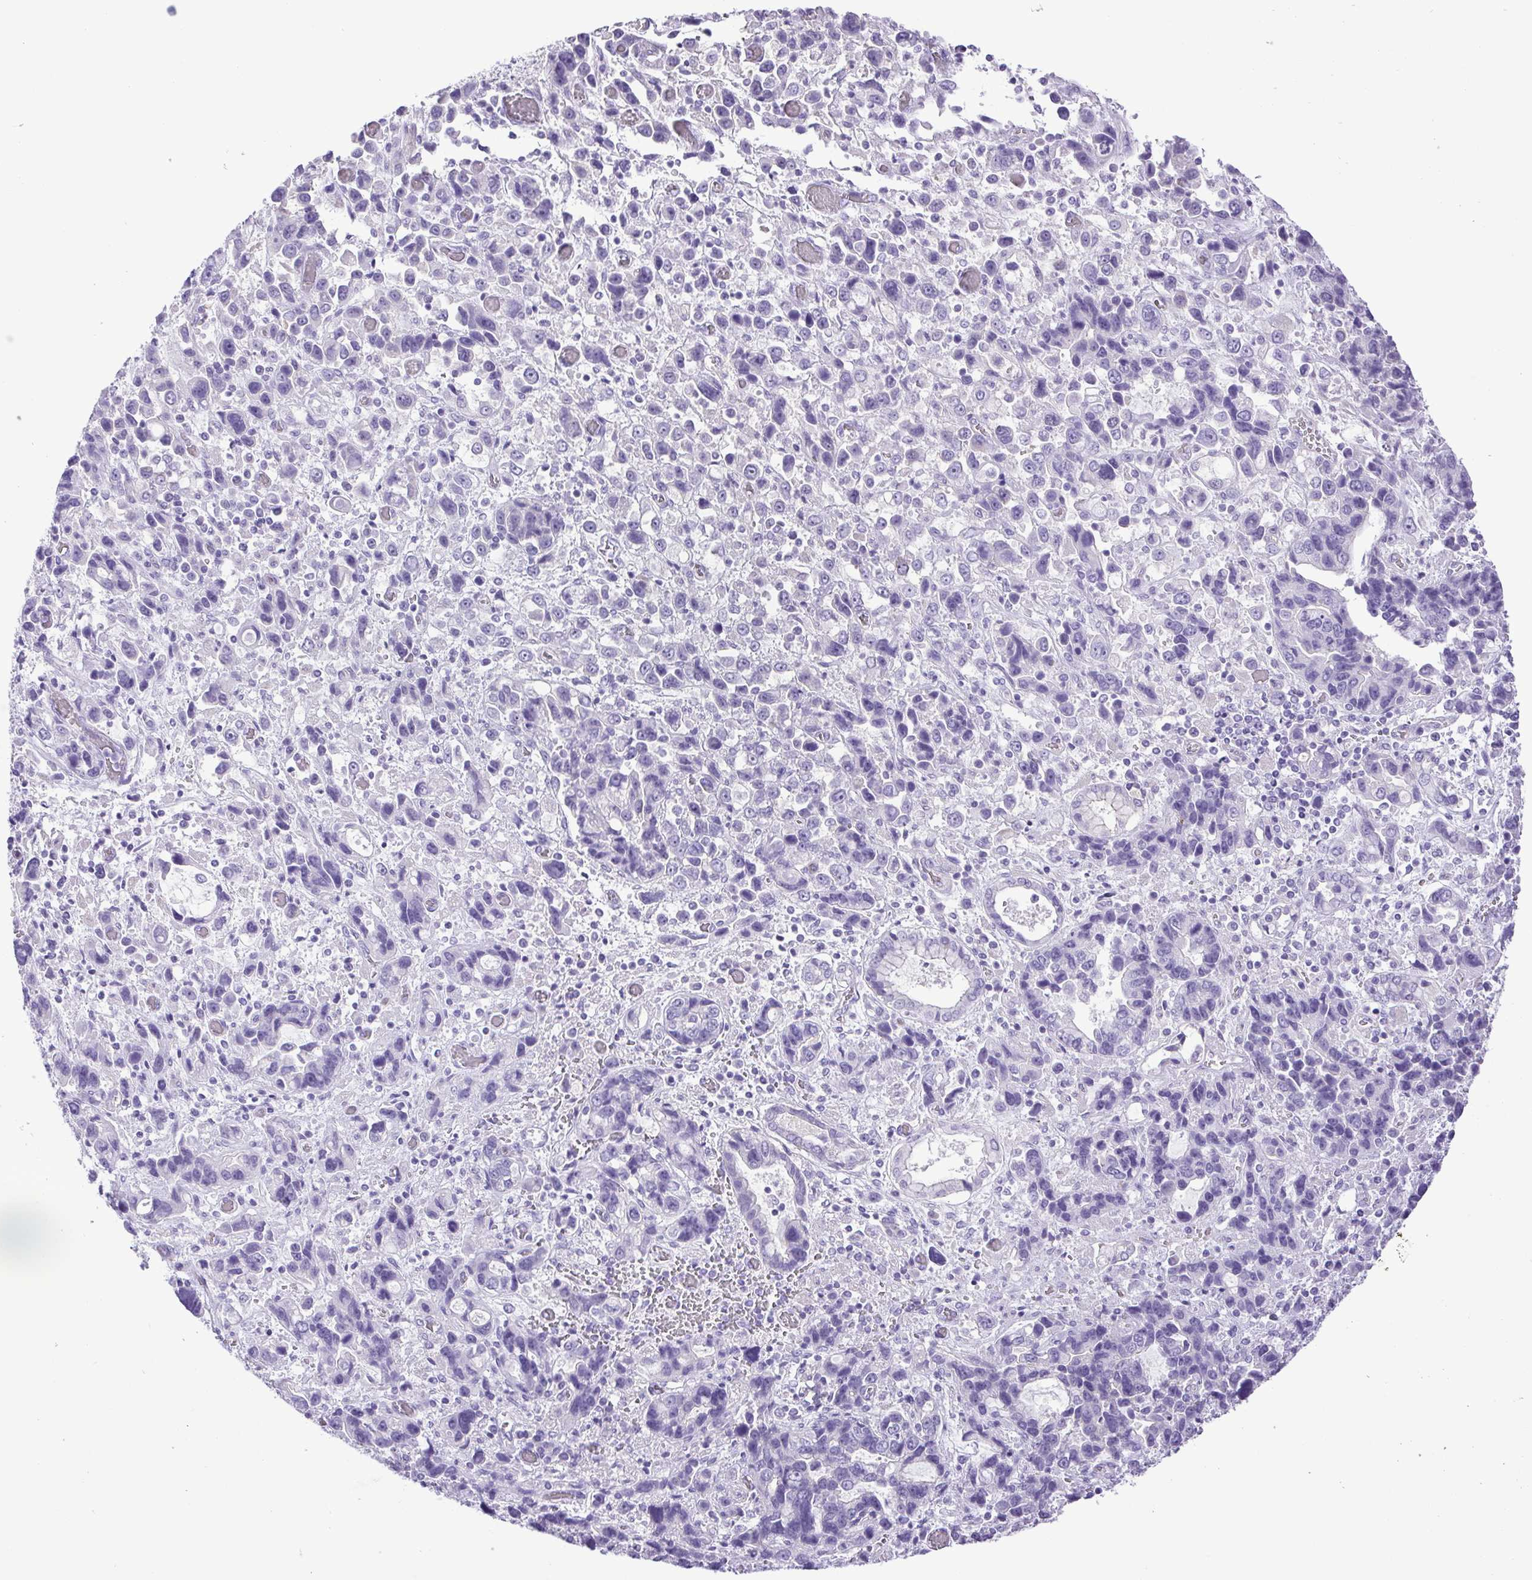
{"staining": {"intensity": "negative", "quantity": "none", "location": "none"}, "tissue": "stomach cancer", "cell_type": "Tumor cells", "image_type": "cancer", "snomed": [{"axis": "morphology", "description": "Adenocarcinoma, NOS"}, {"axis": "topography", "description": "Stomach, upper"}], "caption": "There is no significant staining in tumor cells of stomach adenocarcinoma.", "gene": "CDSN", "patient": {"sex": "female", "age": 81}}